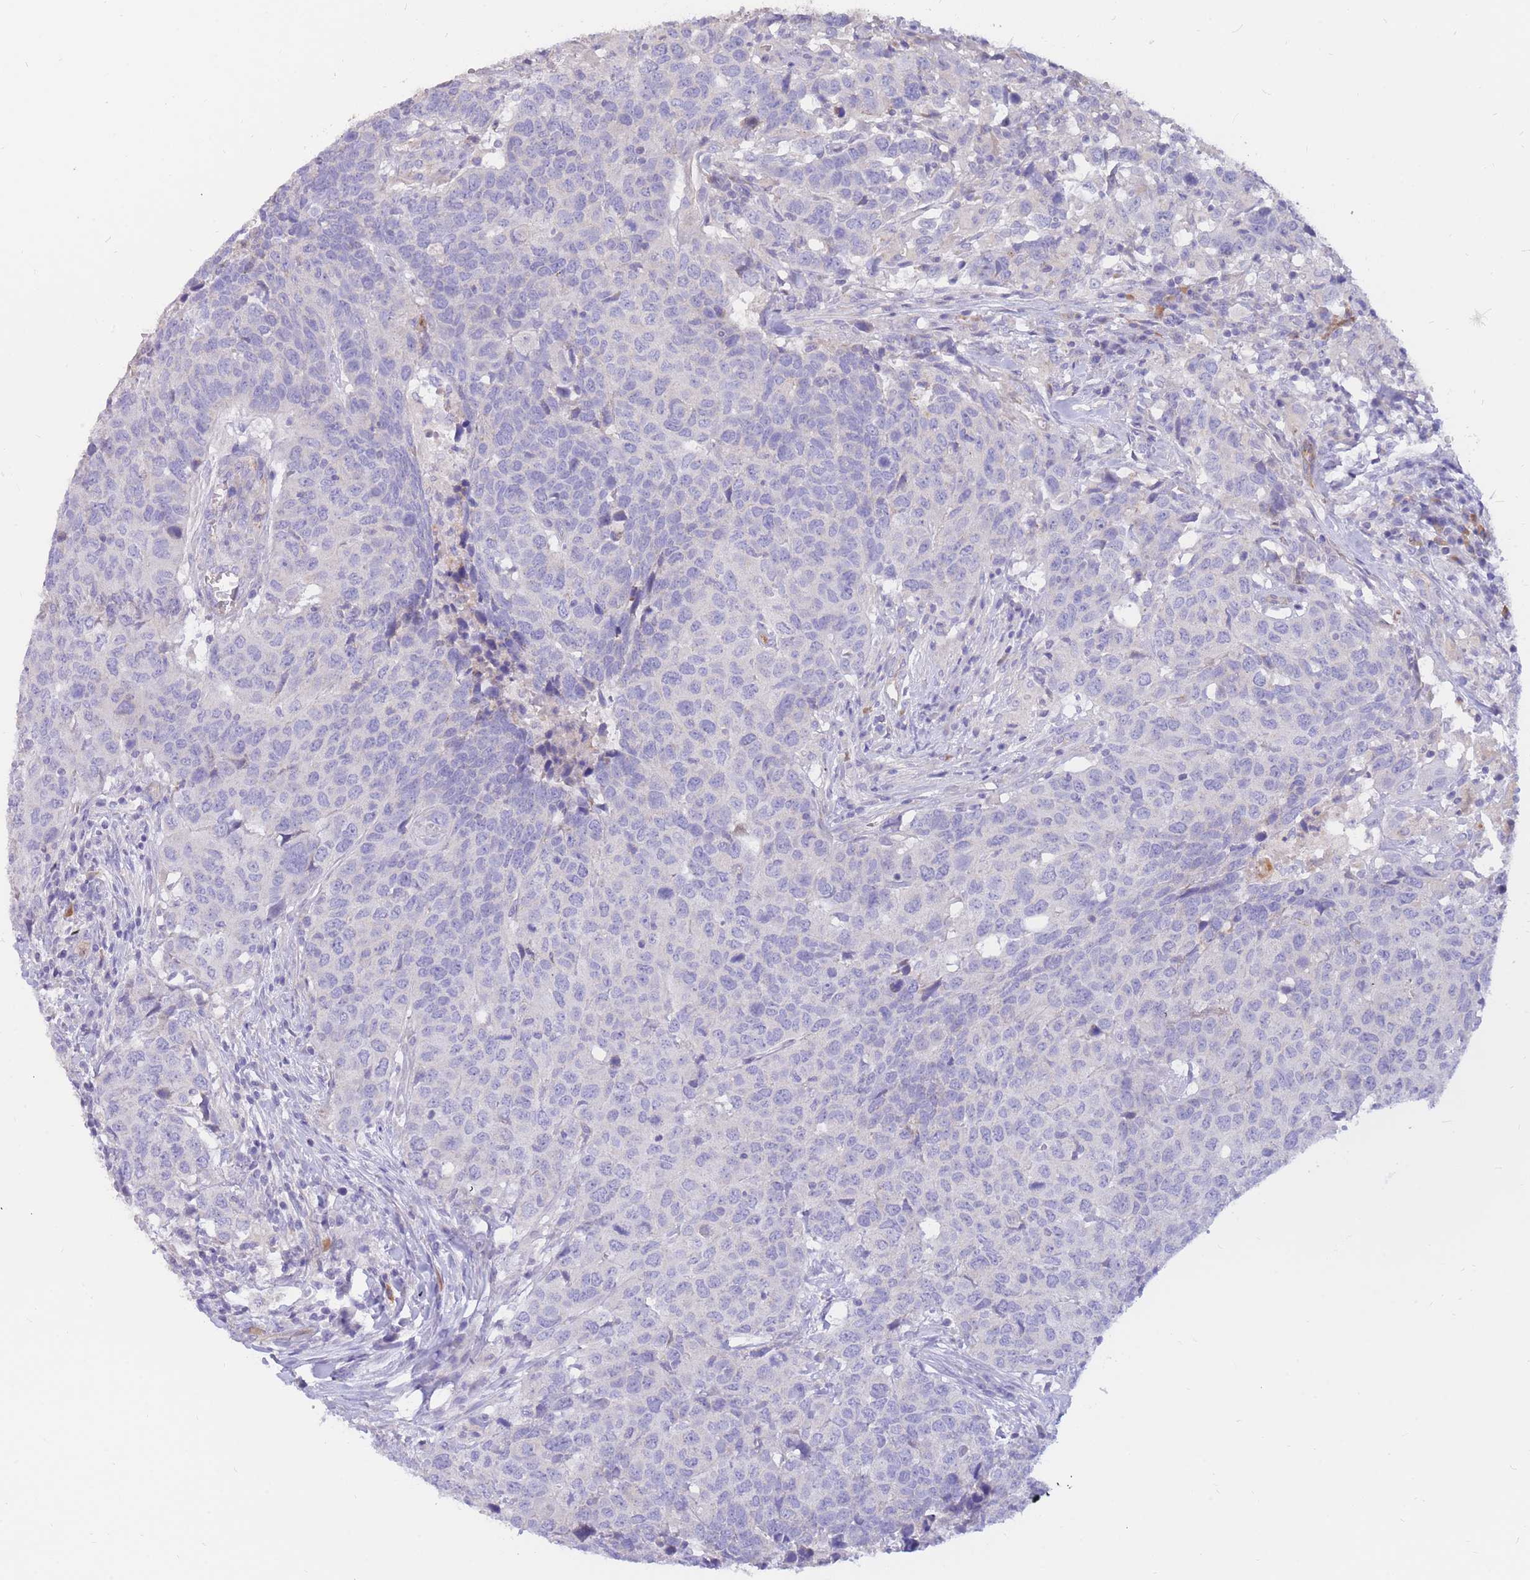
{"staining": {"intensity": "negative", "quantity": "none", "location": "none"}, "tissue": "head and neck cancer", "cell_type": "Tumor cells", "image_type": "cancer", "snomed": [{"axis": "morphology", "description": "Normal tissue, NOS"}, {"axis": "morphology", "description": "Squamous cell carcinoma, NOS"}, {"axis": "topography", "description": "Skeletal muscle"}, {"axis": "topography", "description": "Vascular tissue"}, {"axis": "topography", "description": "Peripheral nerve tissue"}, {"axis": "topography", "description": "Head-Neck"}], "caption": "Immunohistochemistry (IHC) micrograph of neoplastic tissue: human head and neck squamous cell carcinoma stained with DAB reveals no significant protein positivity in tumor cells.", "gene": "SULT1A1", "patient": {"sex": "male", "age": 66}}